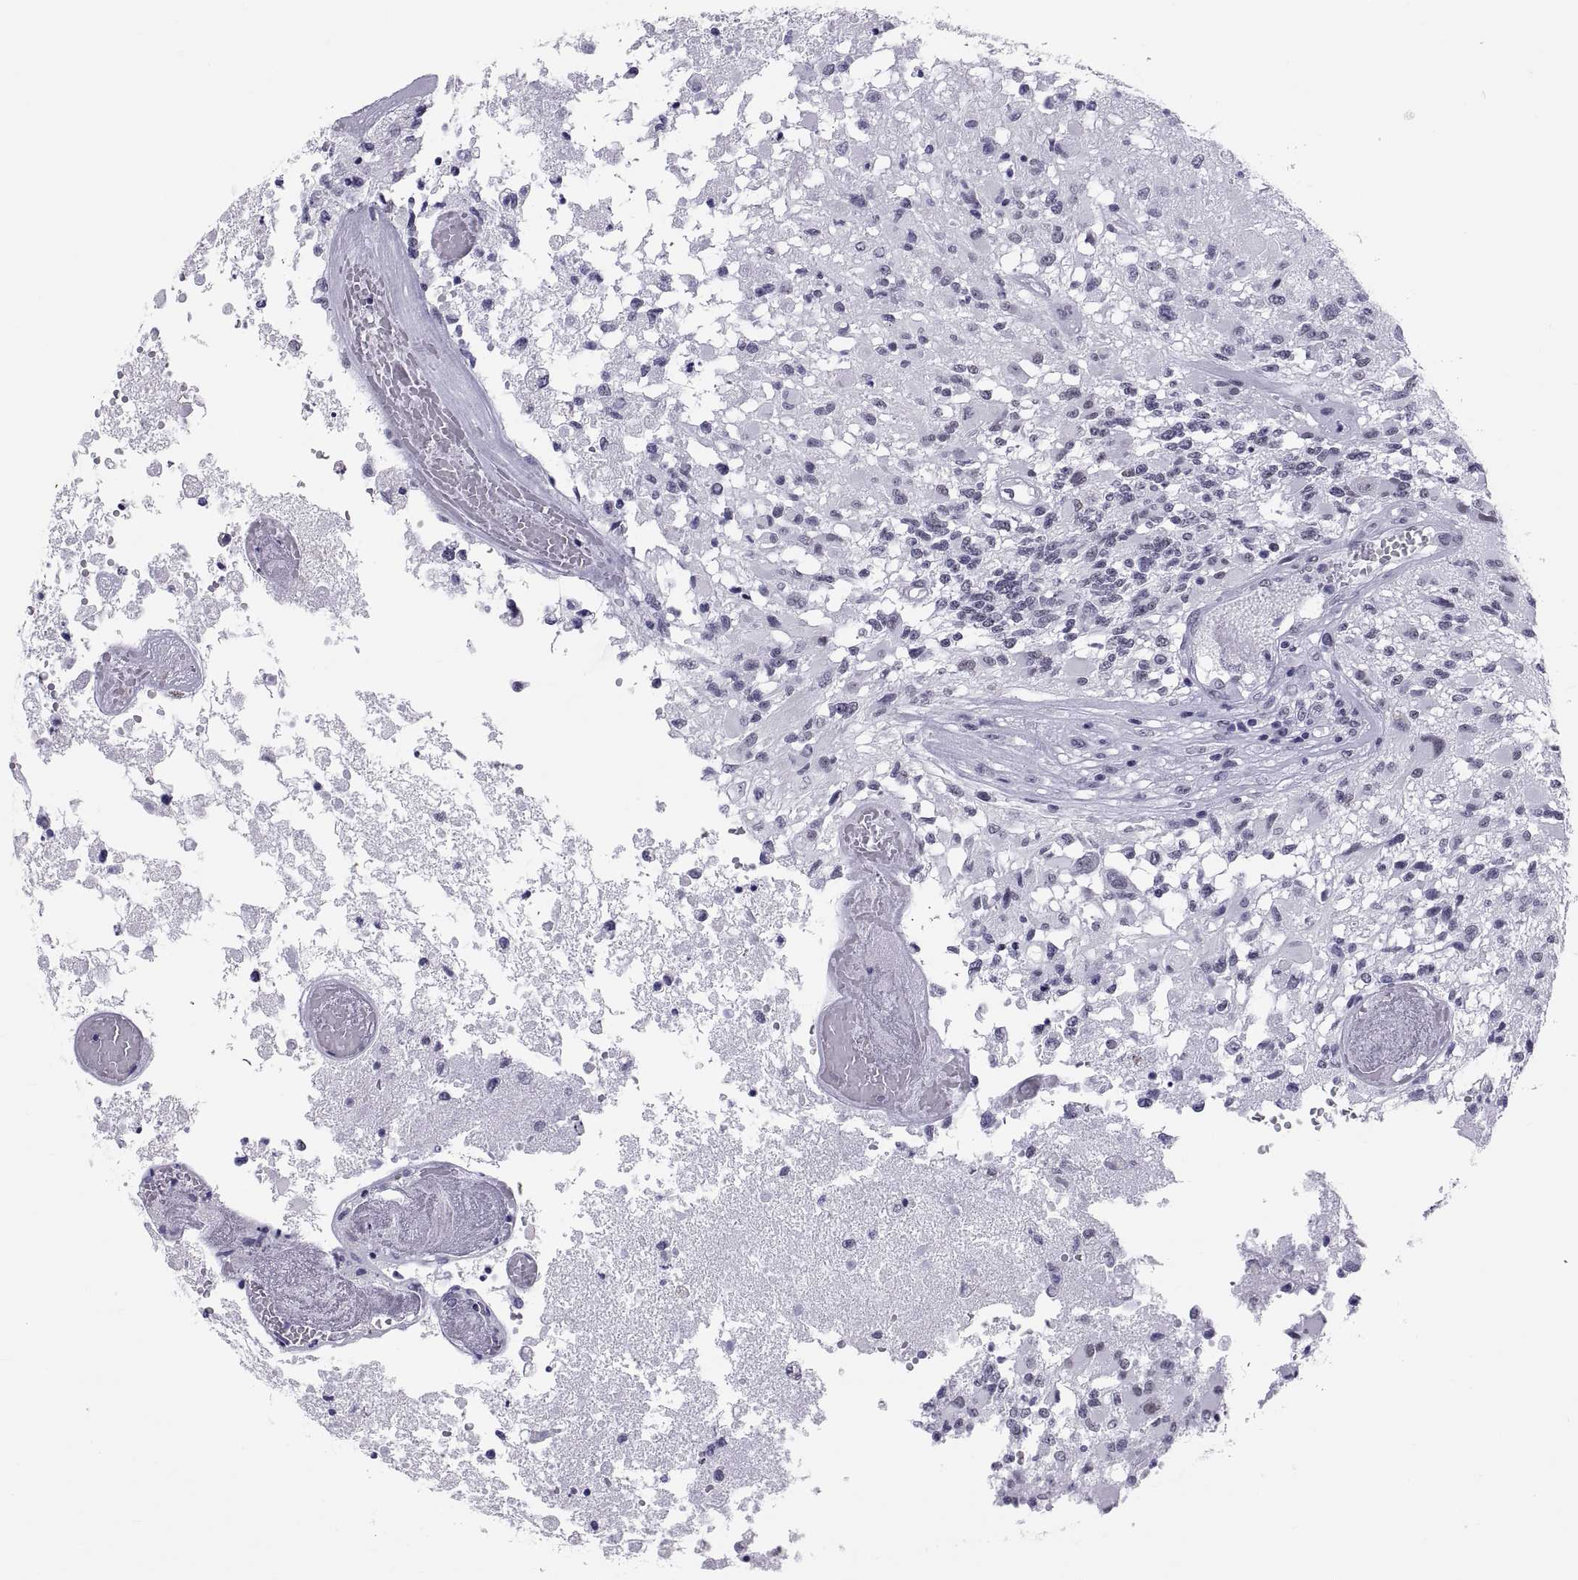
{"staining": {"intensity": "negative", "quantity": "none", "location": "none"}, "tissue": "glioma", "cell_type": "Tumor cells", "image_type": "cancer", "snomed": [{"axis": "morphology", "description": "Glioma, malignant, High grade"}, {"axis": "topography", "description": "Brain"}], "caption": "Immunohistochemical staining of human glioma displays no significant expression in tumor cells. Brightfield microscopy of immunohistochemistry (IHC) stained with DAB (3,3'-diaminobenzidine) (brown) and hematoxylin (blue), captured at high magnification.", "gene": "NEUROD6", "patient": {"sex": "female", "age": 63}}